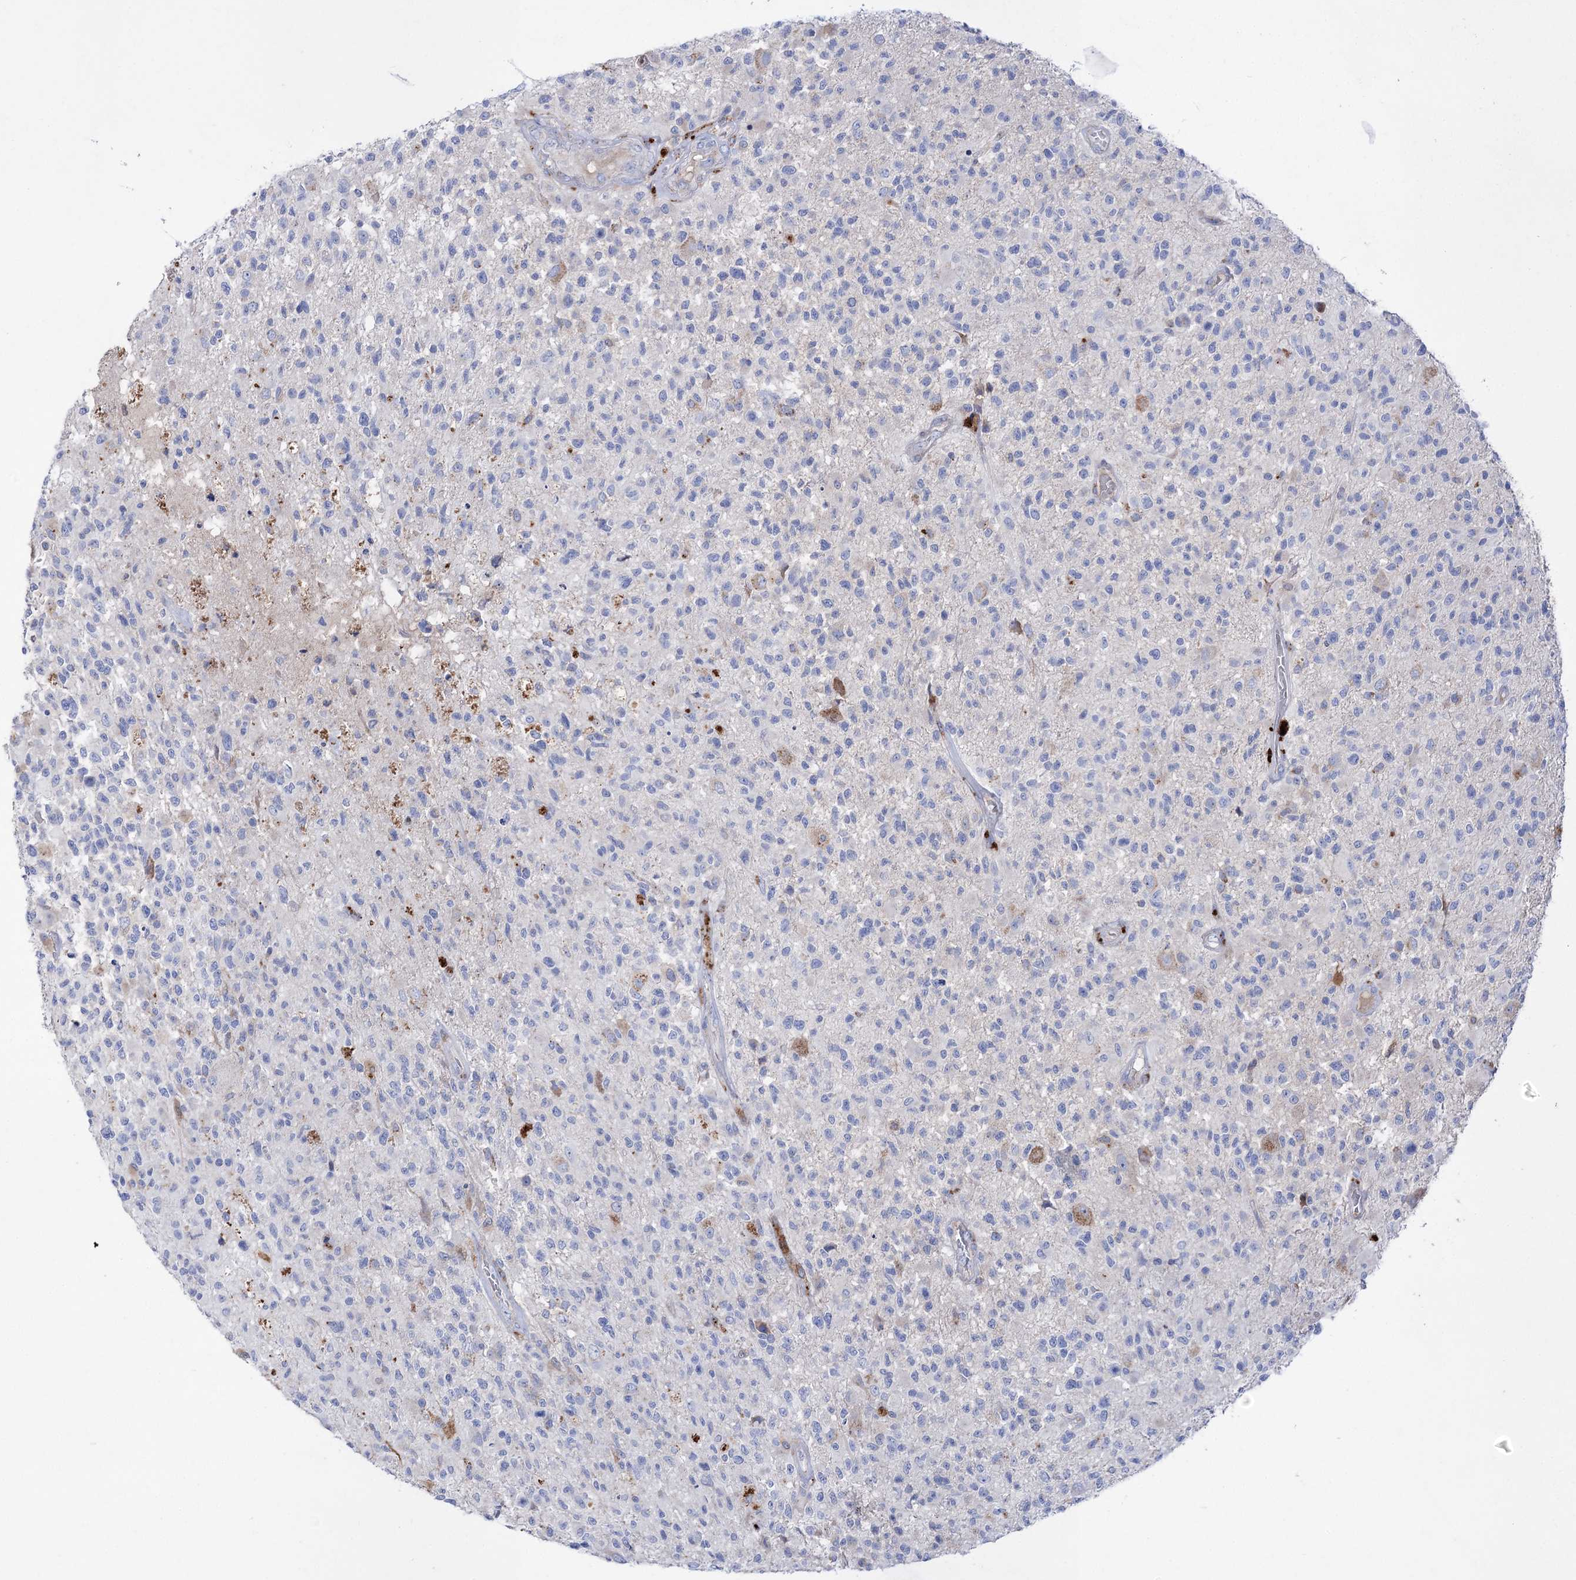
{"staining": {"intensity": "negative", "quantity": "none", "location": "none"}, "tissue": "glioma", "cell_type": "Tumor cells", "image_type": "cancer", "snomed": [{"axis": "morphology", "description": "Glioma, malignant, High grade"}, {"axis": "morphology", "description": "Glioblastoma, NOS"}, {"axis": "topography", "description": "Brain"}], "caption": "An image of human glioma is negative for staining in tumor cells. (IHC, brightfield microscopy, high magnification).", "gene": "NAGLU", "patient": {"sex": "male", "age": 60}}